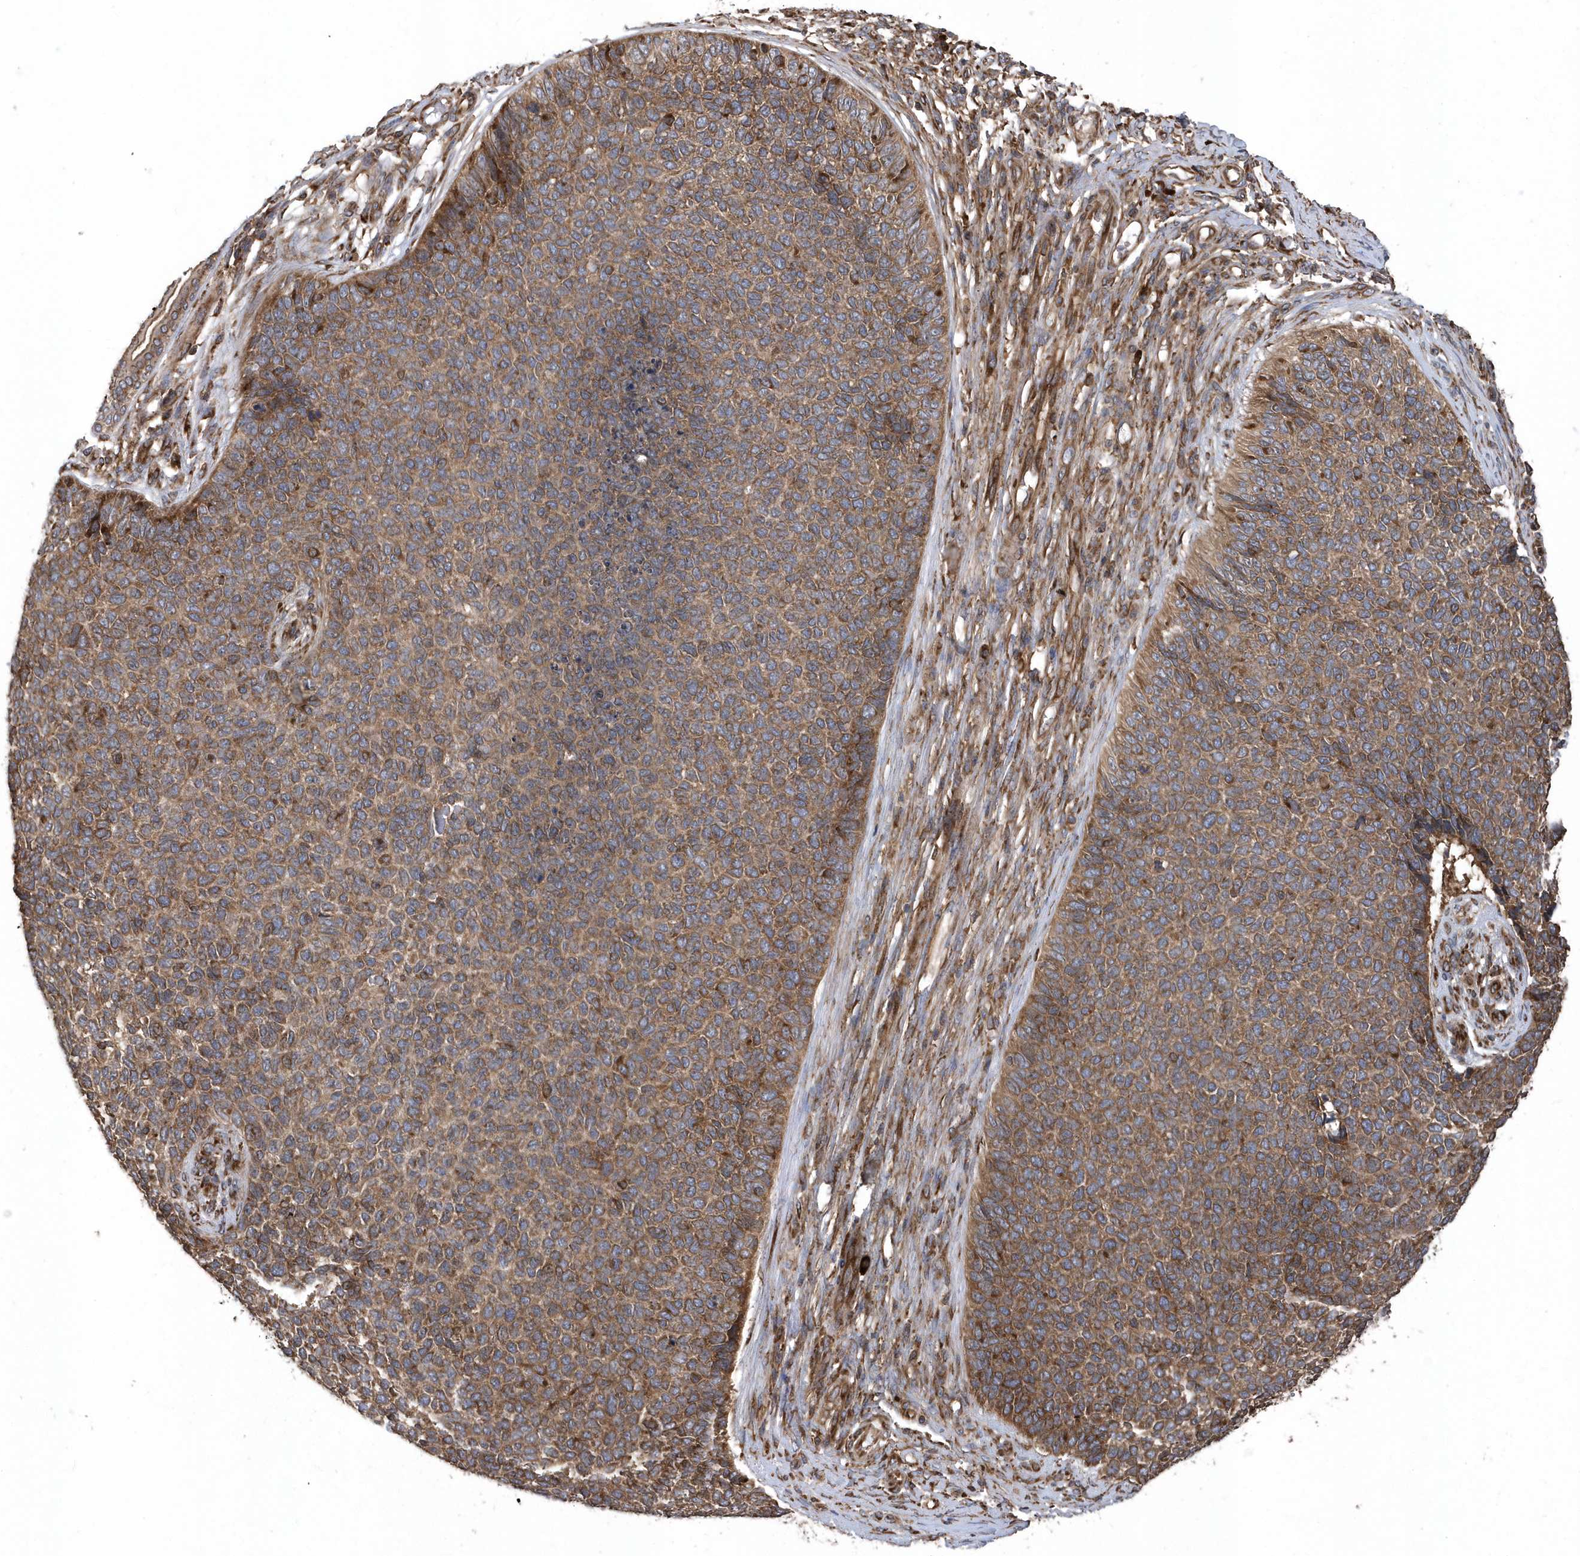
{"staining": {"intensity": "moderate", "quantity": ">75%", "location": "cytoplasmic/membranous"}, "tissue": "skin cancer", "cell_type": "Tumor cells", "image_type": "cancer", "snomed": [{"axis": "morphology", "description": "Basal cell carcinoma"}, {"axis": "topography", "description": "Skin"}], "caption": "DAB (3,3'-diaminobenzidine) immunohistochemical staining of human skin basal cell carcinoma displays moderate cytoplasmic/membranous protein staining in approximately >75% of tumor cells. (DAB (3,3'-diaminobenzidine) IHC with brightfield microscopy, high magnification).", "gene": "WASHC5", "patient": {"sex": "female", "age": 84}}